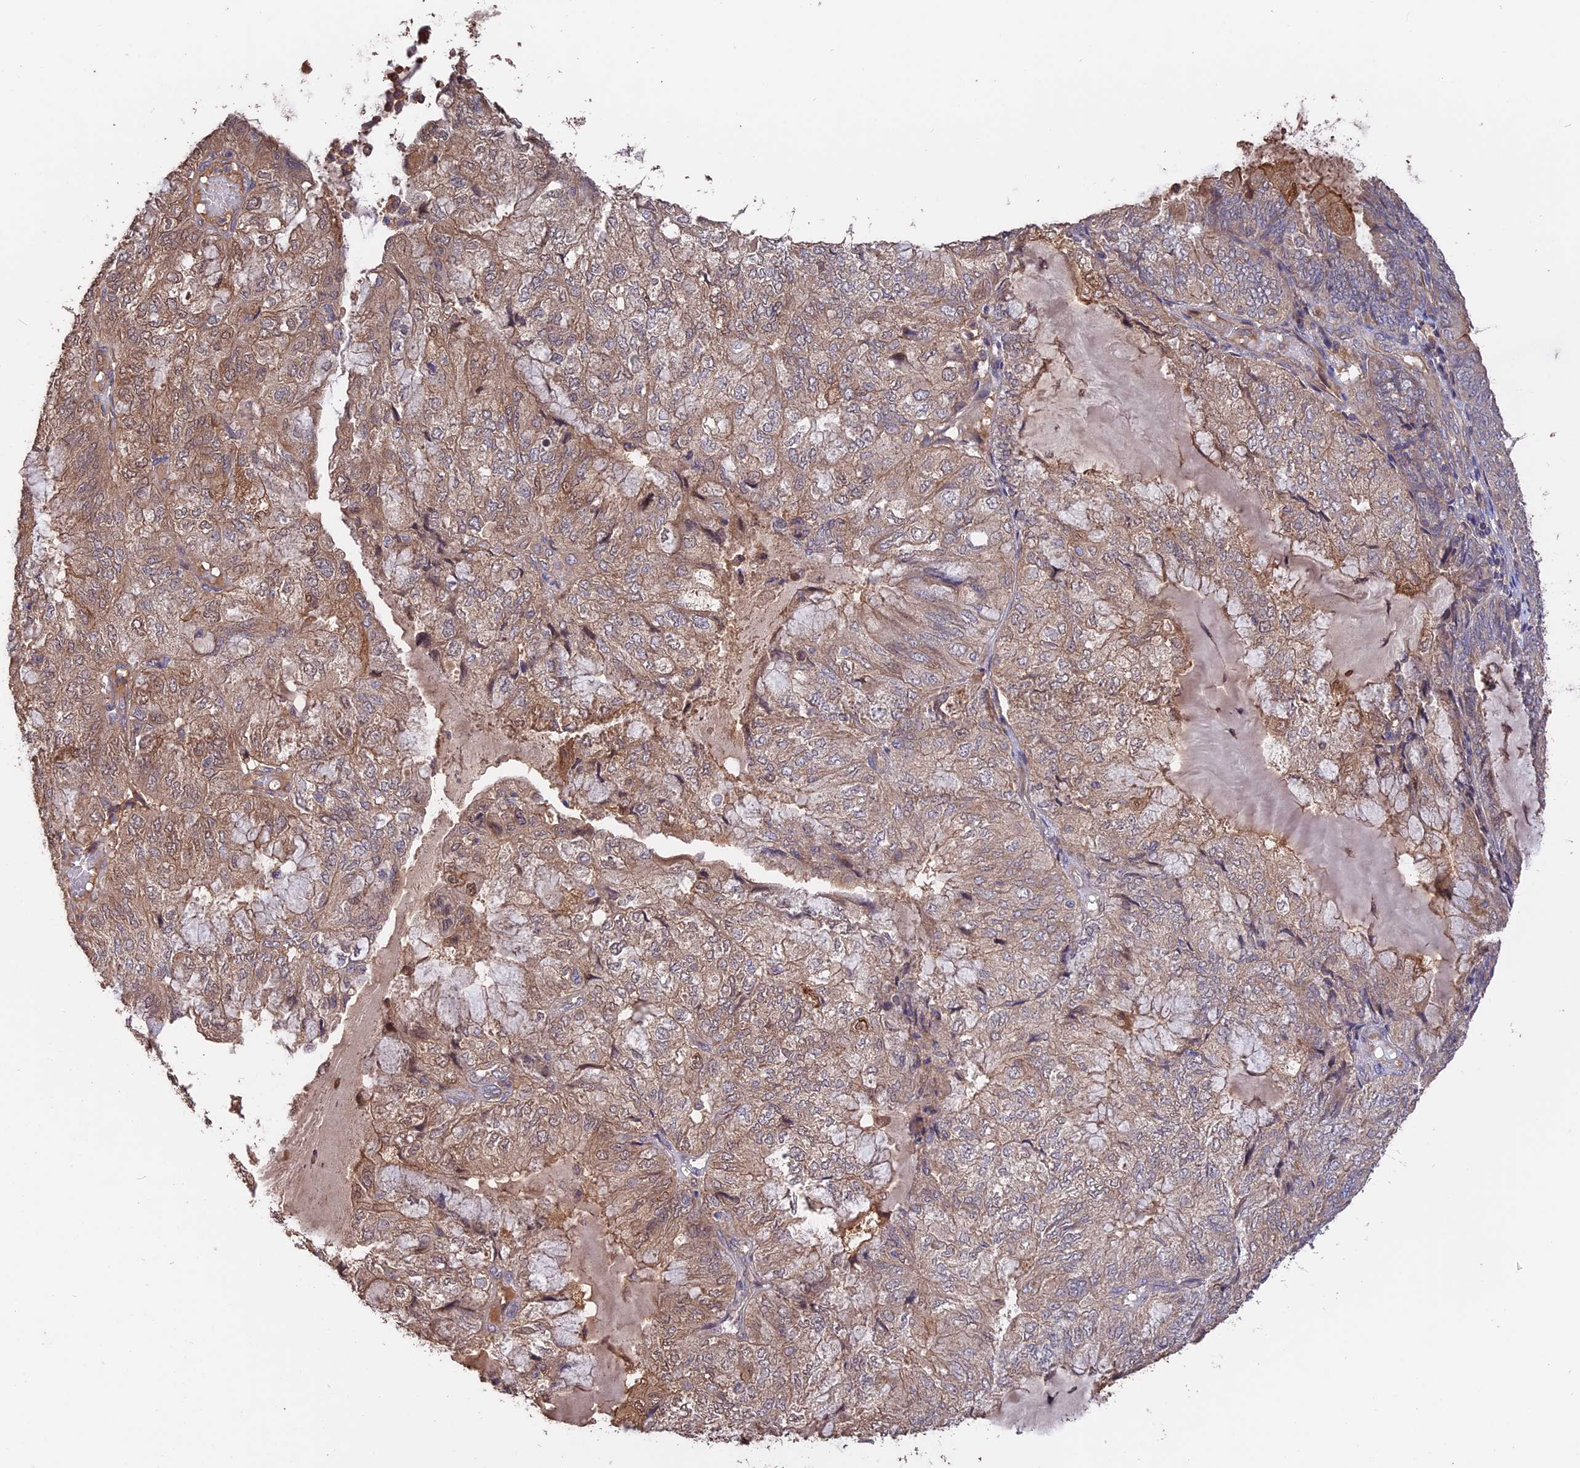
{"staining": {"intensity": "weak", "quantity": "25%-75%", "location": "cytoplasmic/membranous"}, "tissue": "endometrial cancer", "cell_type": "Tumor cells", "image_type": "cancer", "snomed": [{"axis": "morphology", "description": "Adenocarcinoma, NOS"}, {"axis": "topography", "description": "Endometrium"}], "caption": "Adenocarcinoma (endometrial) was stained to show a protein in brown. There is low levels of weak cytoplasmic/membranous positivity in approximately 25%-75% of tumor cells.", "gene": "RASAL1", "patient": {"sex": "female", "age": 81}}